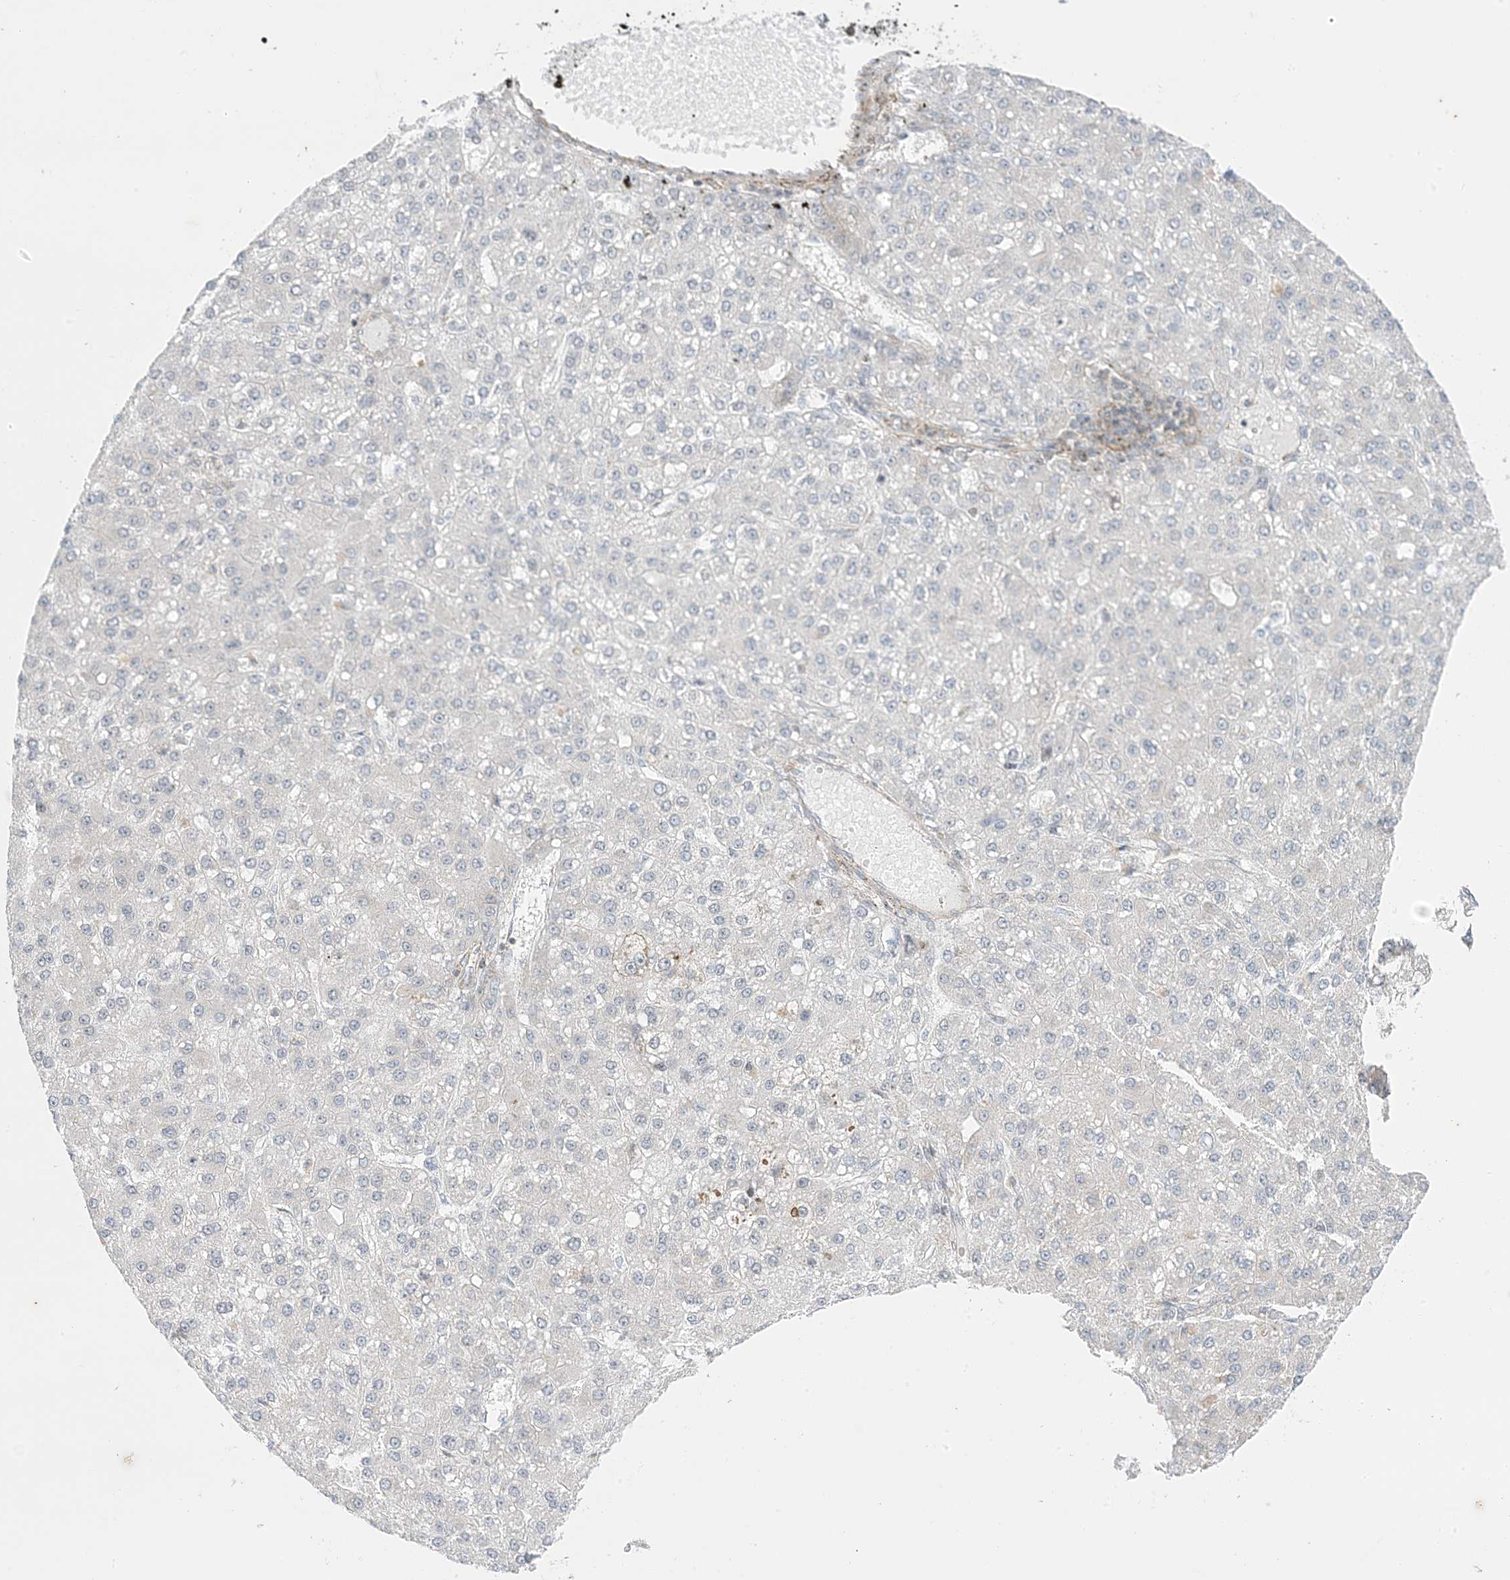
{"staining": {"intensity": "negative", "quantity": "none", "location": "none"}, "tissue": "liver cancer", "cell_type": "Tumor cells", "image_type": "cancer", "snomed": [{"axis": "morphology", "description": "Carcinoma, Hepatocellular, NOS"}, {"axis": "topography", "description": "Liver"}], "caption": "Immunohistochemical staining of hepatocellular carcinoma (liver) exhibits no significant expression in tumor cells.", "gene": "RAC1", "patient": {"sex": "male", "age": 67}}